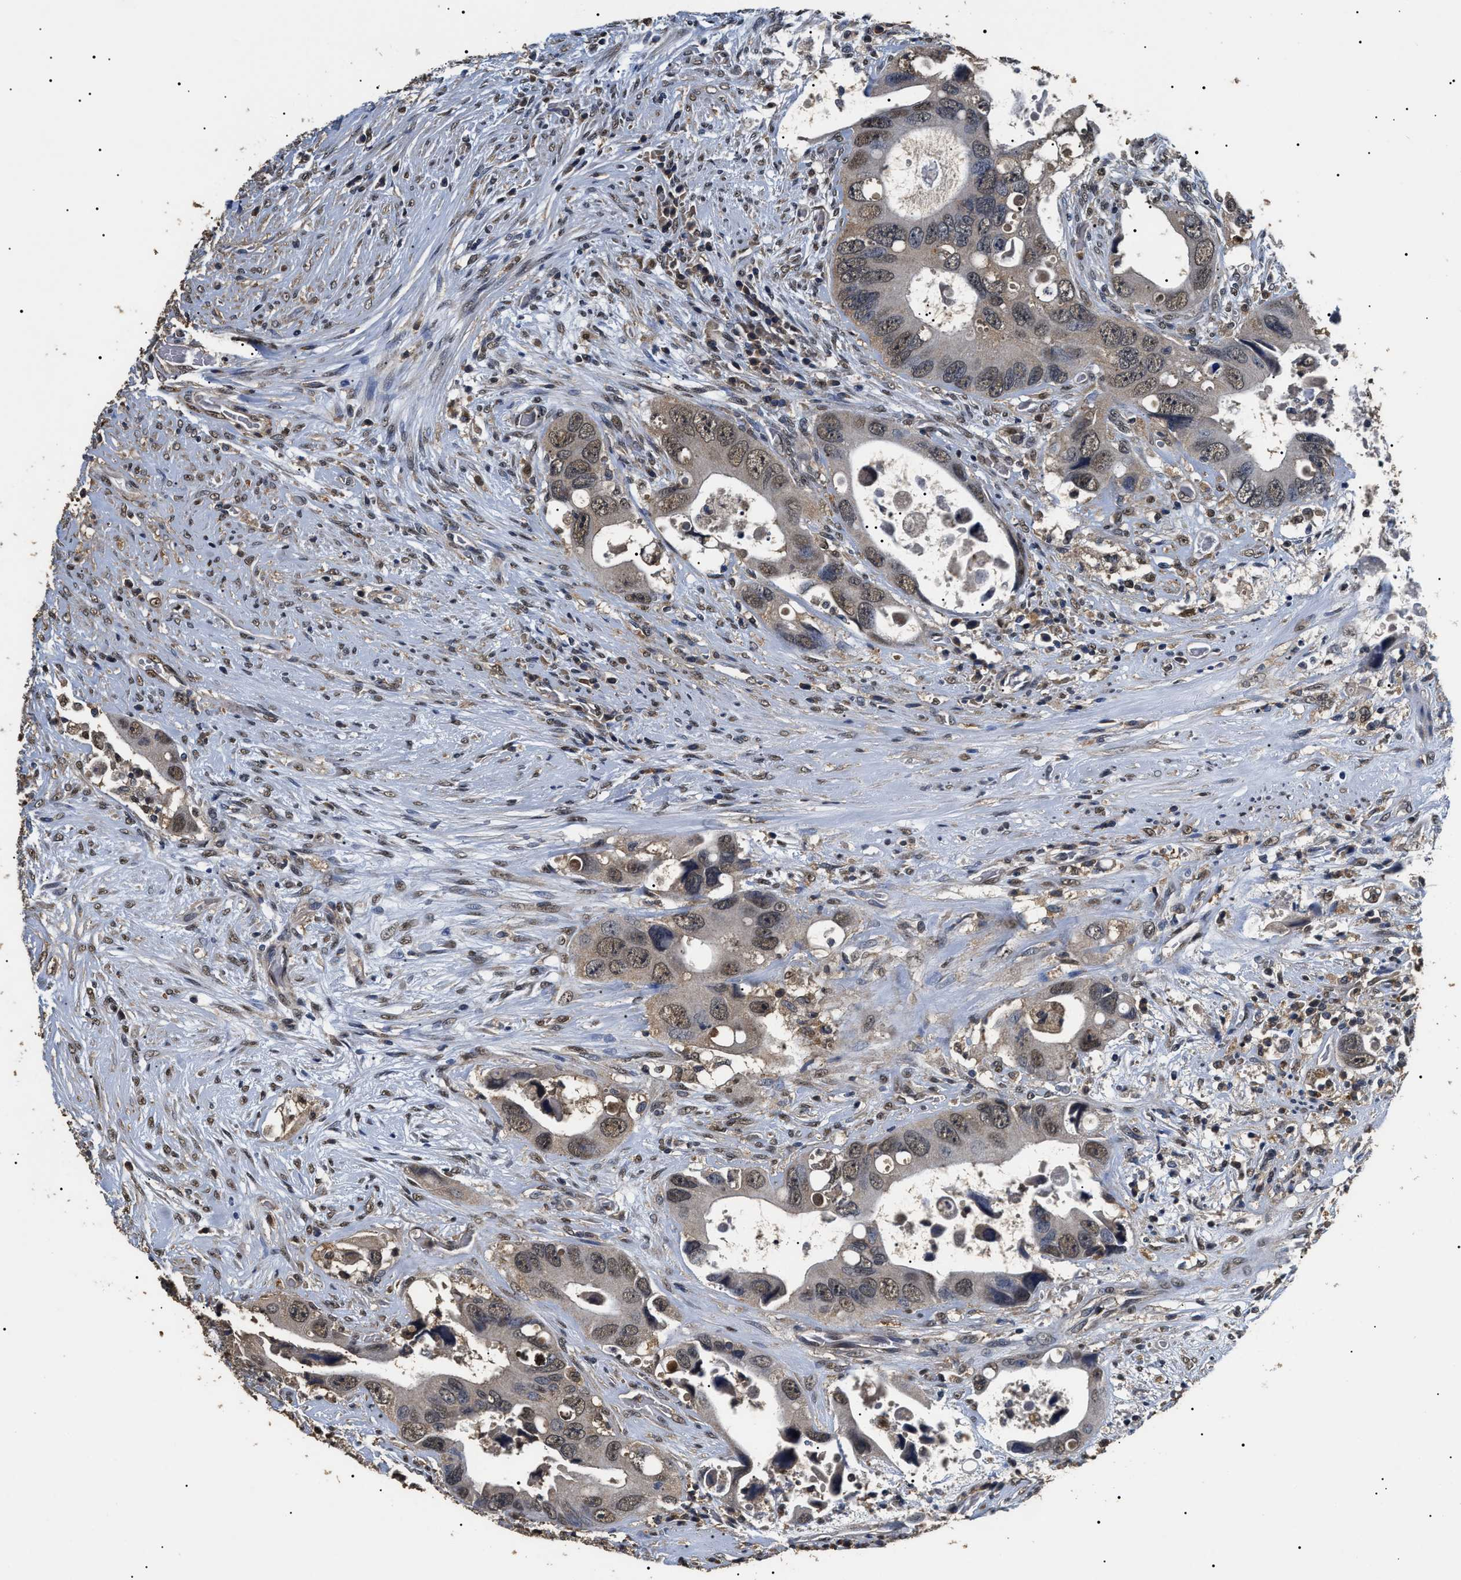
{"staining": {"intensity": "weak", "quantity": ">75%", "location": "cytoplasmic/membranous,nuclear"}, "tissue": "colorectal cancer", "cell_type": "Tumor cells", "image_type": "cancer", "snomed": [{"axis": "morphology", "description": "Adenocarcinoma, NOS"}, {"axis": "topography", "description": "Rectum"}], "caption": "IHC staining of colorectal cancer, which reveals low levels of weak cytoplasmic/membranous and nuclear positivity in approximately >75% of tumor cells indicating weak cytoplasmic/membranous and nuclear protein staining. The staining was performed using DAB (brown) for protein detection and nuclei were counterstained in hematoxylin (blue).", "gene": "PSMD8", "patient": {"sex": "male", "age": 70}}